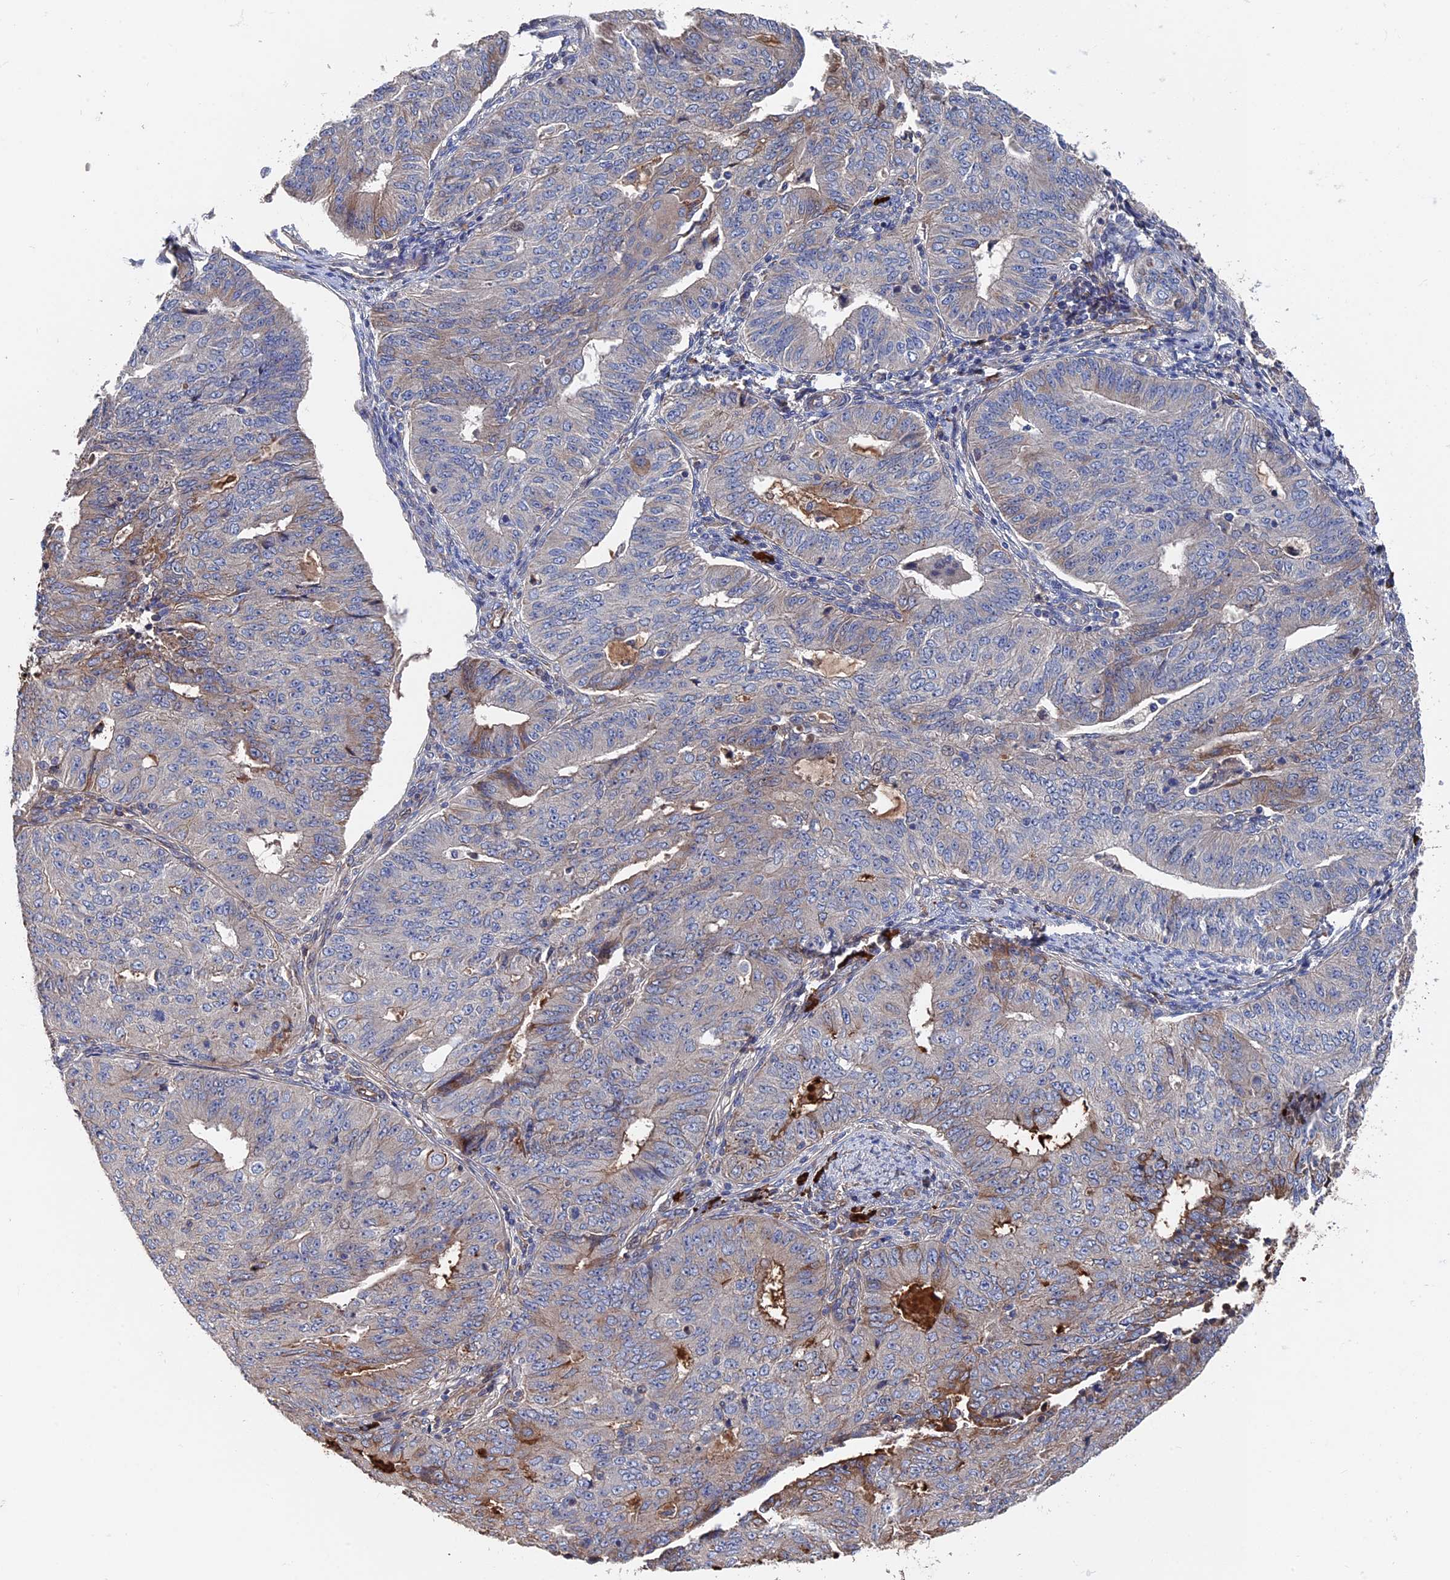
{"staining": {"intensity": "weak", "quantity": "<25%", "location": "cytoplasmic/membranous"}, "tissue": "endometrial cancer", "cell_type": "Tumor cells", "image_type": "cancer", "snomed": [{"axis": "morphology", "description": "Adenocarcinoma, NOS"}, {"axis": "topography", "description": "Endometrium"}], "caption": "Immunohistochemistry of endometrial cancer (adenocarcinoma) shows no positivity in tumor cells. (Brightfield microscopy of DAB (3,3'-diaminobenzidine) IHC at high magnification).", "gene": "RPUSD1", "patient": {"sex": "female", "age": 32}}